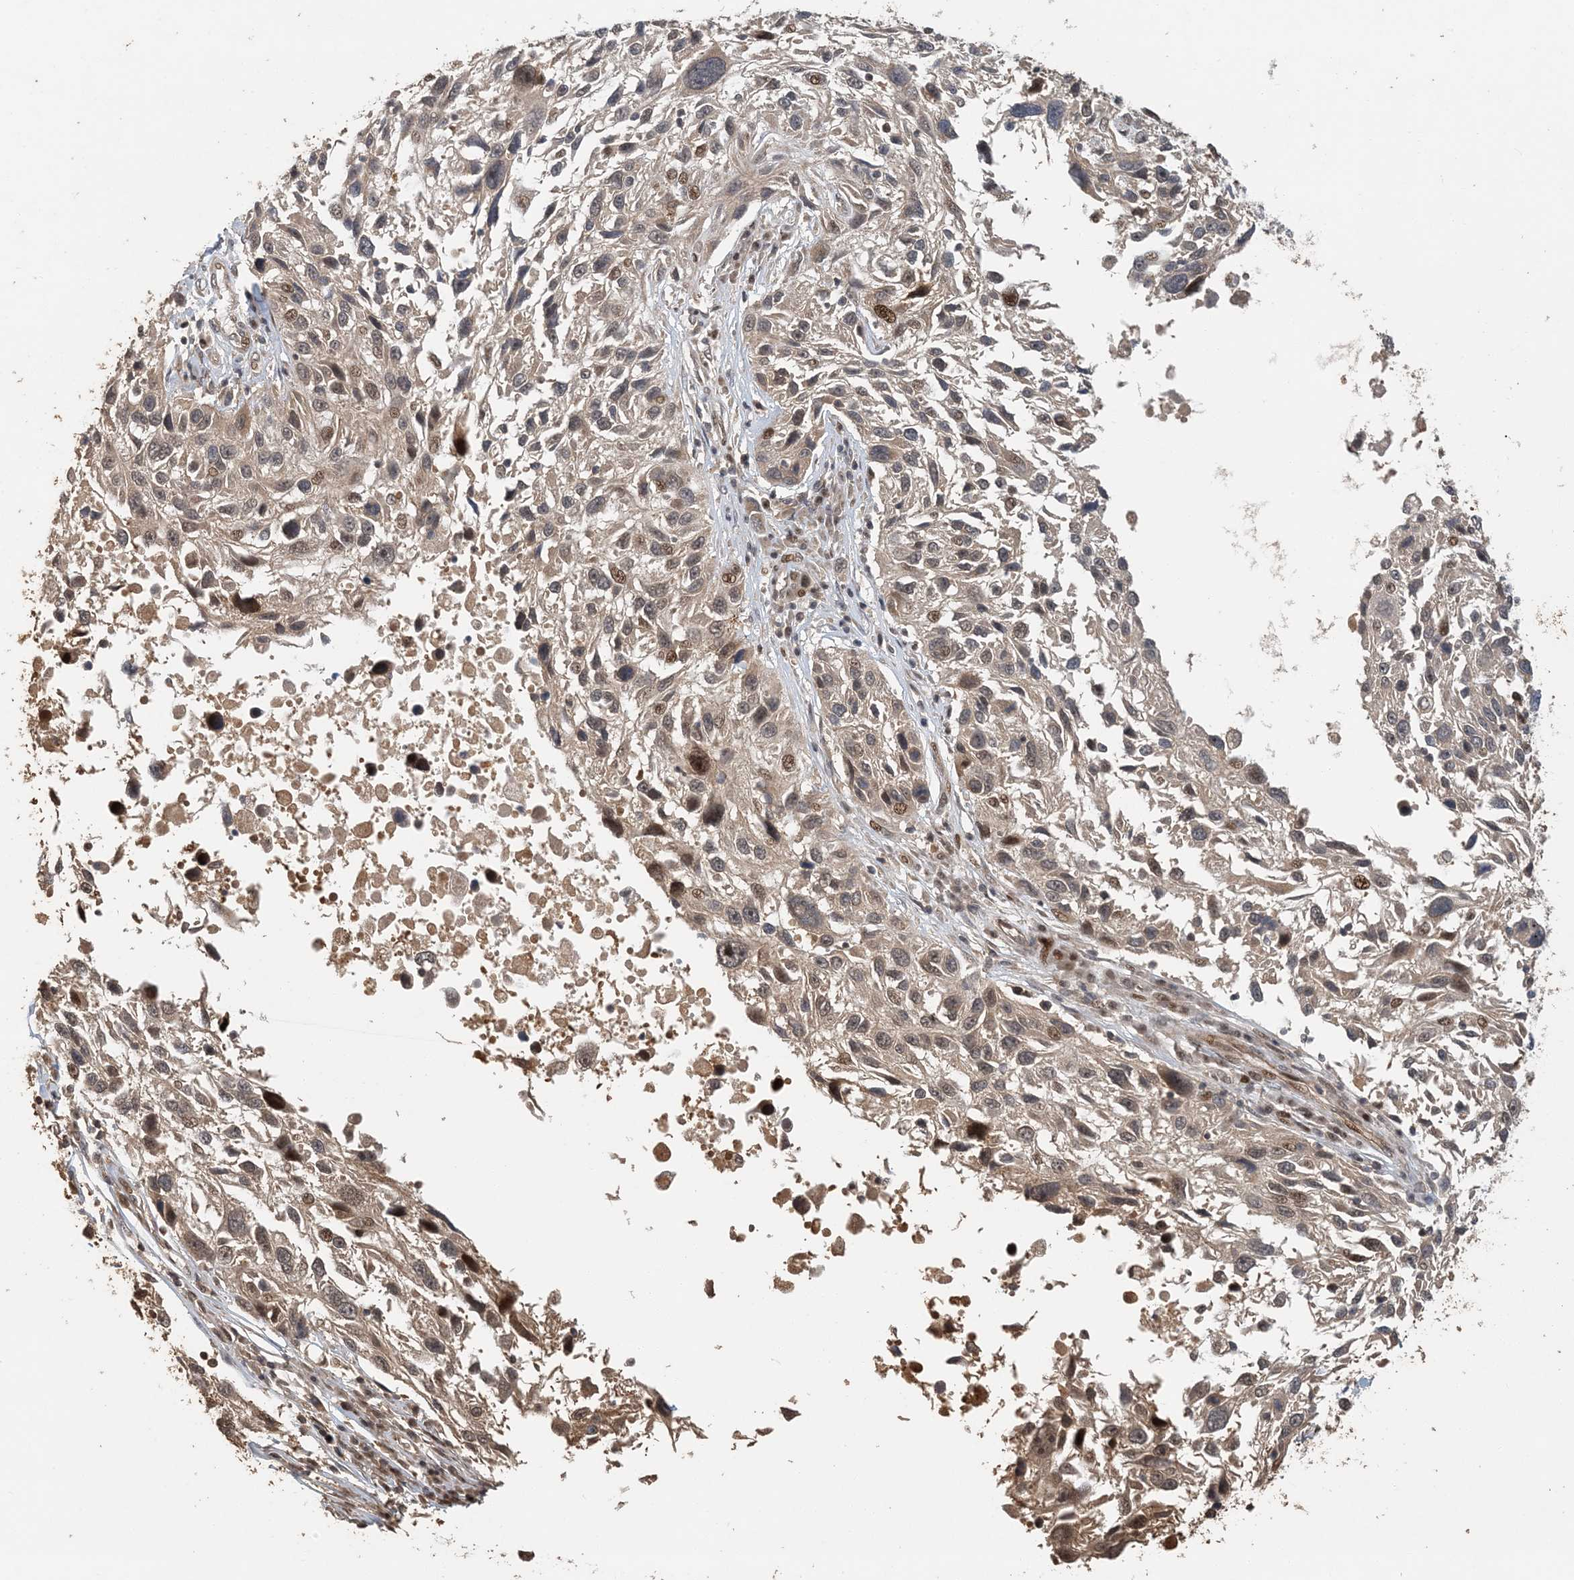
{"staining": {"intensity": "moderate", "quantity": "25%-75%", "location": "cytoplasmic/membranous,nuclear"}, "tissue": "melanoma", "cell_type": "Tumor cells", "image_type": "cancer", "snomed": [{"axis": "morphology", "description": "Malignant melanoma, NOS"}, {"axis": "topography", "description": "Skin"}], "caption": "This micrograph exhibits immunohistochemistry staining of malignant melanoma, with medium moderate cytoplasmic/membranous and nuclear expression in about 25%-75% of tumor cells.", "gene": "ATP13A2", "patient": {"sex": "male", "age": 53}}